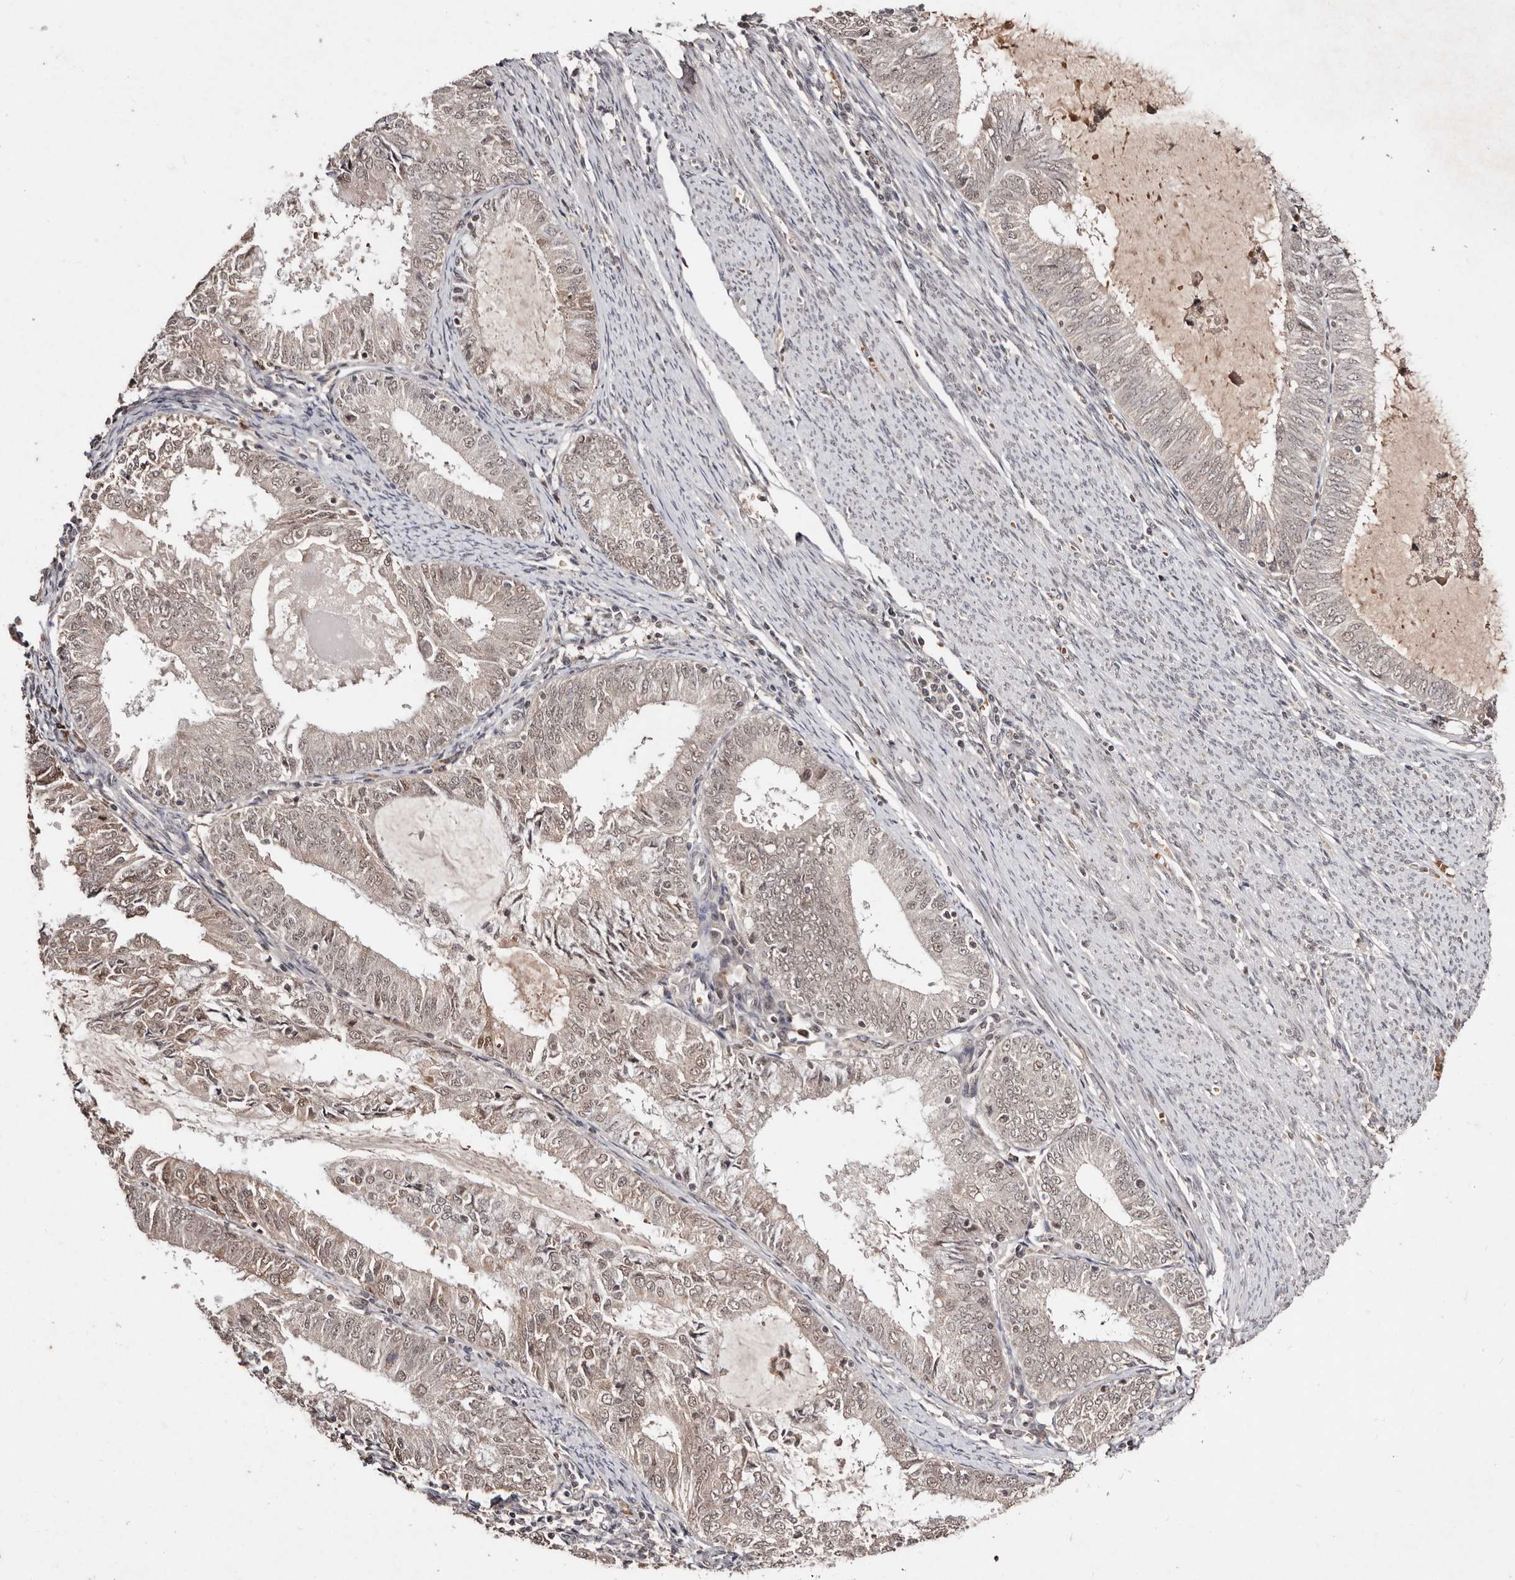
{"staining": {"intensity": "weak", "quantity": ">75%", "location": "nuclear"}, "tissue": "endometrial cancer", "cell_type": "Tumor cells", "image_type": "cancer", "snomed": [{"axis": "morphology", "description": "Adenocarcinoma, NOS"}, {"axis": "topography", "description": "Endometrium"}], "caption": "Immunohistochemical staining of endometrial adenocarcinoma reveals weak nuclear protein positivity in approximately >75% of tumor cells.", "gene": "BICRAL", "patient": {"sex": "female", "age": 57}}